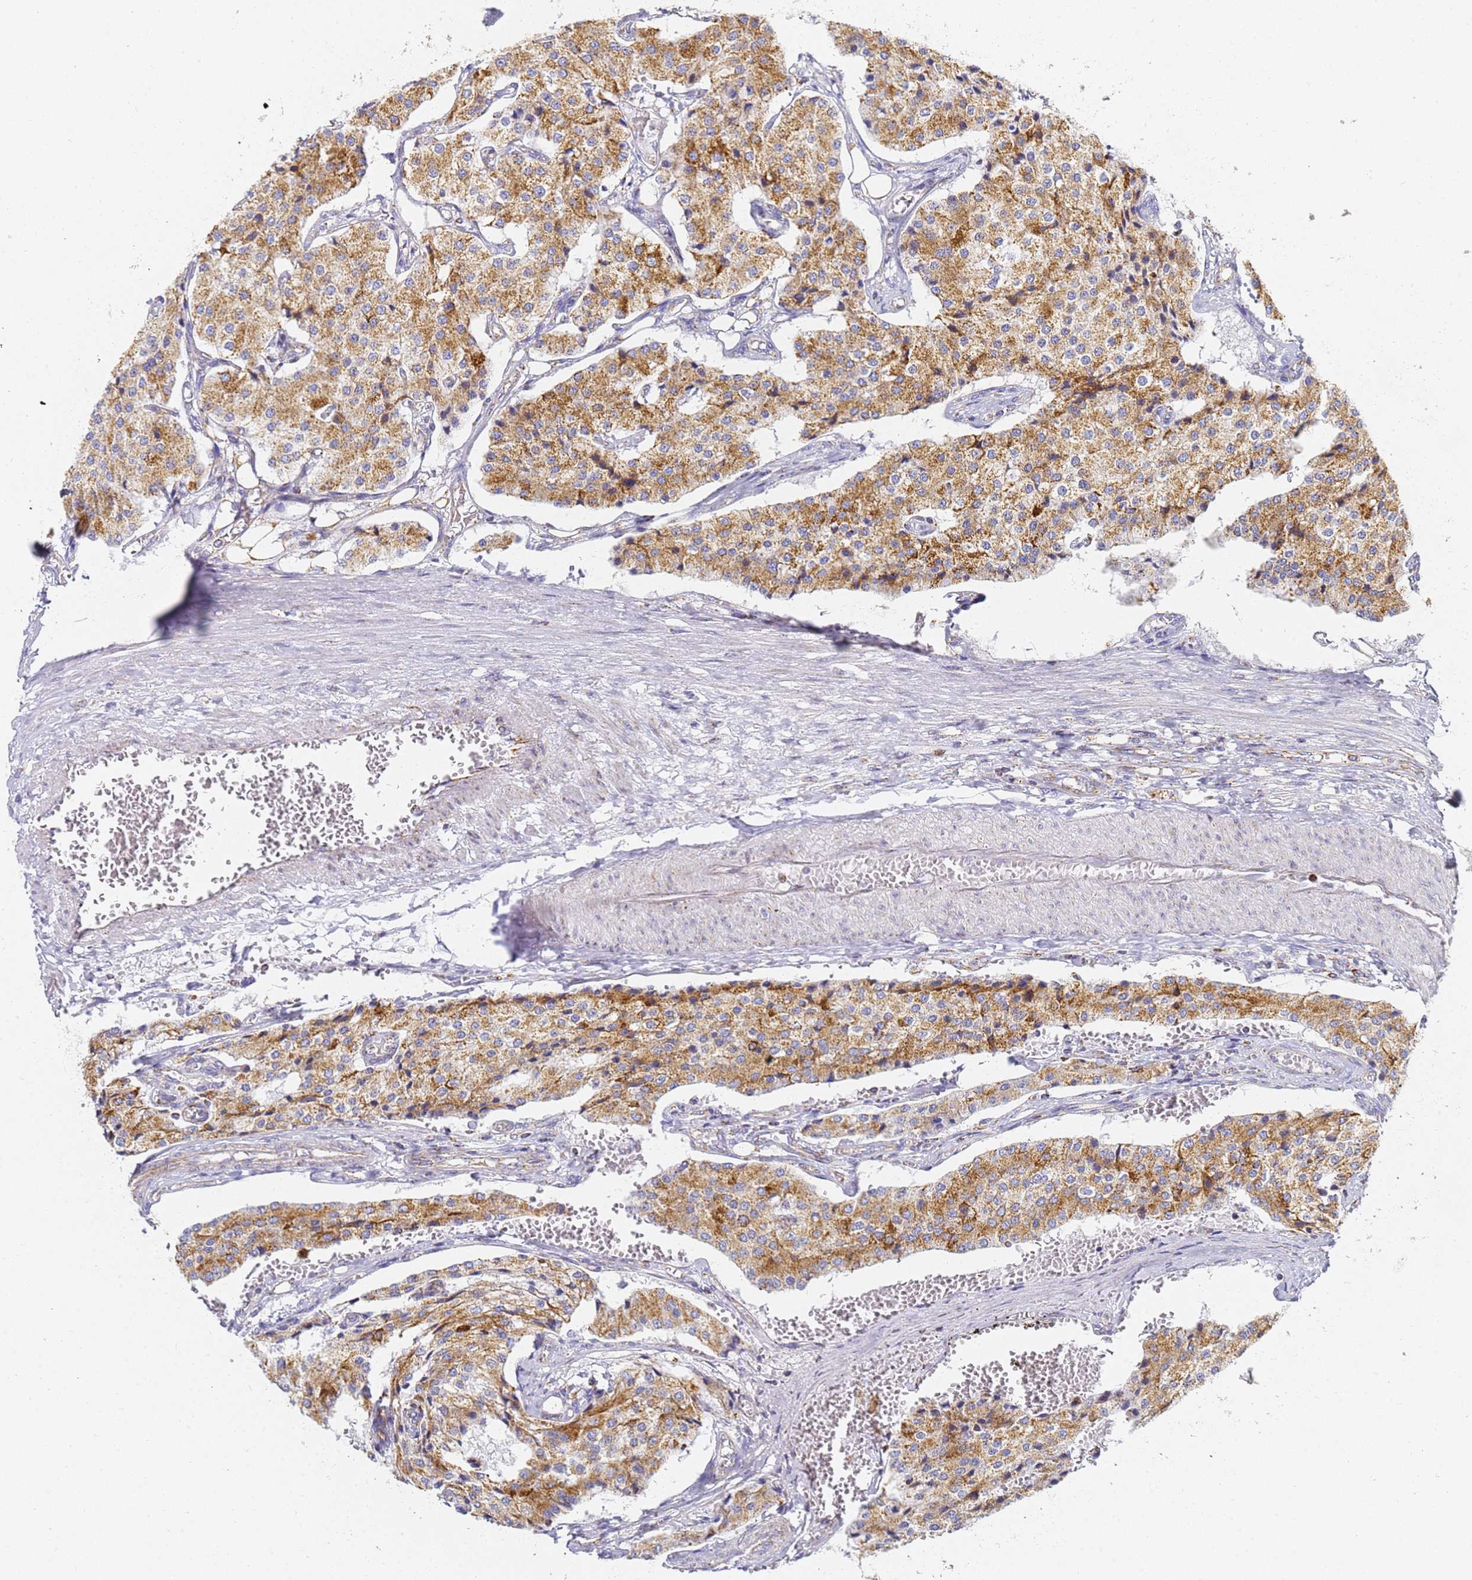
{"staining": {"intensity": "moderate", "quantity": ">75%", "location": "cytoplasmic/membranous"}, "tissue": "carcinoid", "cell_type": "Tumor cells", "image_type": "cancer", "snomed": [{"axis": "morphology", "description": "Carcinoid, malignant, NOS"}, {"axis": "topography", "description": "Colon"}], "caption": "Immunohistochemical staining of malignant carcinoid displays moderate cytoplasmic/membranous protein staining in about >75% of tumor cells. The staining was performed using DAB (3,3'-diaminobenzidine), with brown indicating positive protein expression. Nuclei are stained blue with hematoxylin.", "gene": "CNIH4", "patient": {"sex": "female", "age": 52}}